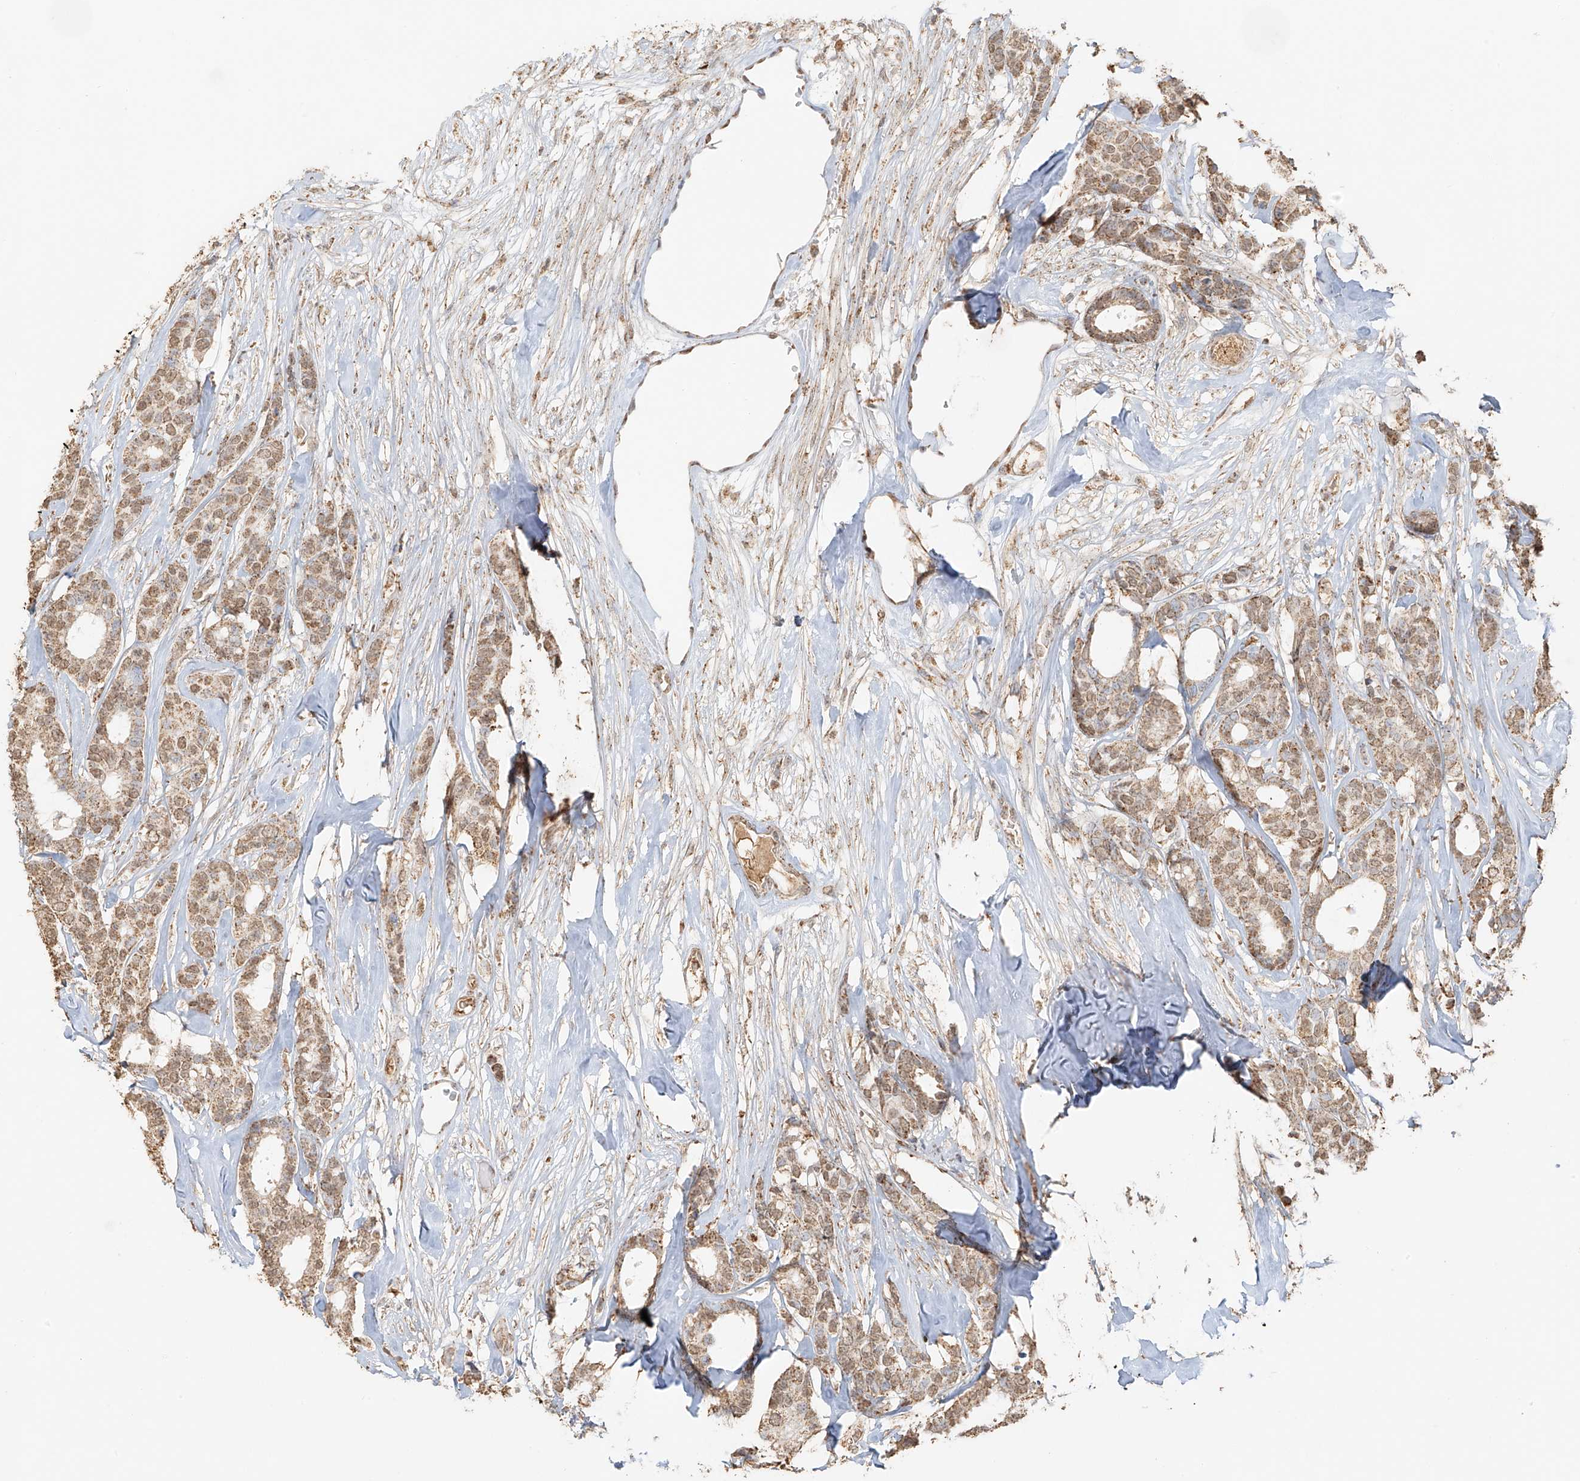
{"staining": {"intensity": "moderate", "quantity": ">75%", "location": "cytoplasmic/membranous,nuclear"}, "tissue": "breast cancer", "cell_type": "Tumor cells", "image_type": "cancer", "snomed": [{"axis": "morphology", "description": "Duct carcinoma"}, {"axis": "topography", "description": "Breast"}], "caption": "The micrograph displays immunohistochemical staining of breast cancer. There is moderate cytoplasmic/membranous and nuclear expression is seen in about >75% of tumor cells.", "gene": "MIPEP", "patient": {"sex": "female", "age": 87}}